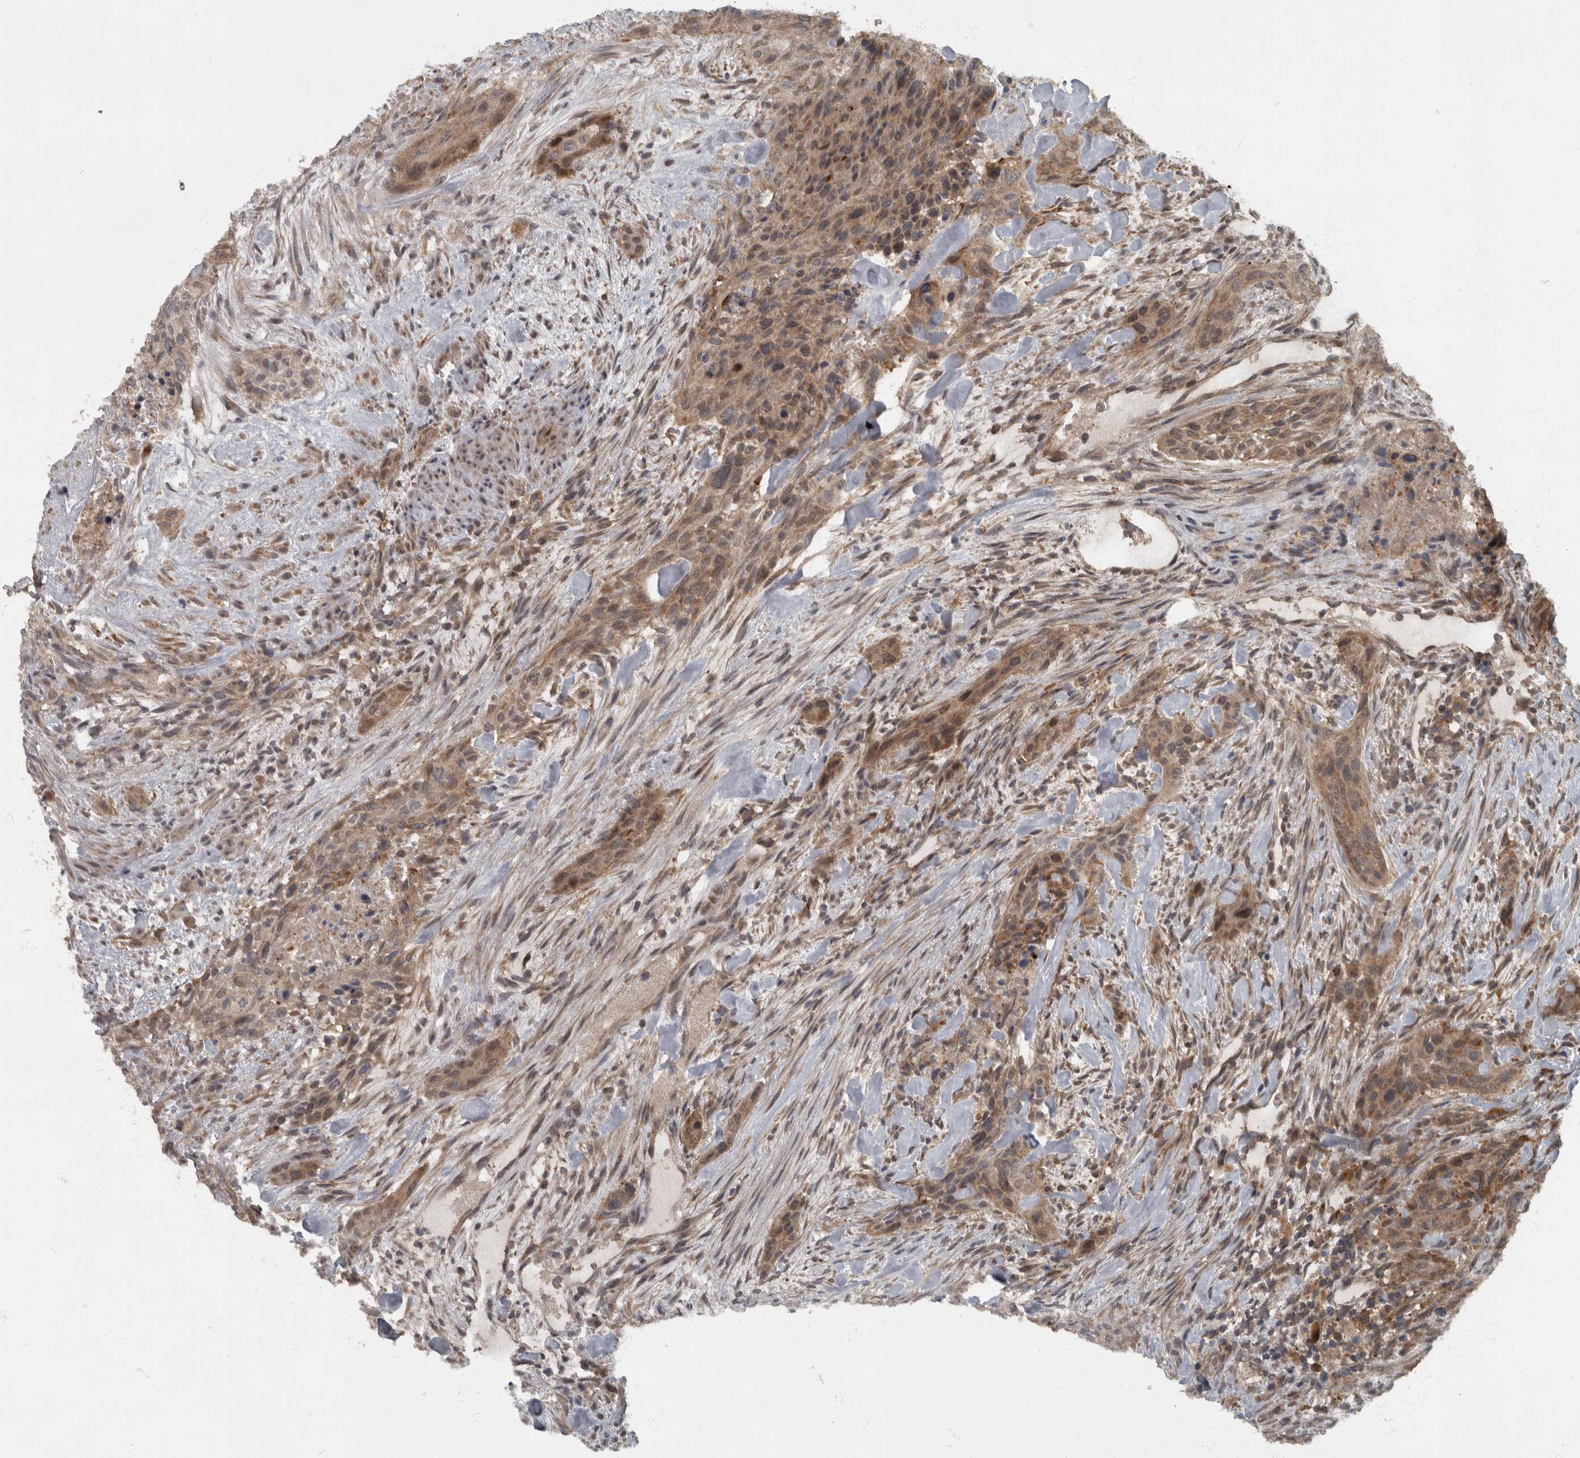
{"staining": {"intensity": "moderate", "quantity": ">75%", "location": "cytoplasmic/membranous"}, "tissue": "urothelial cancer", "cell_type": "Tumor cells", "image_type": "cancer", "snomed": [{"axis": "morphology", "description": "Urothelial carcinoma, High grade"}, {"axis": "topography", "description": "Urinary bladder"}], "caption": "Urothelial carcinoma (high-grade) was stained to show a protein in brown. There is medium levels of moderate cytoplasmic/membranous expression in approximately >75% of tumor cells. Using DAB (brown) and hematoxylin (blue) stains, captured at high magnification using brightfield microscopy.", "gene": "RABGGTB", "patient": {"sex": "male", "age": 35}}